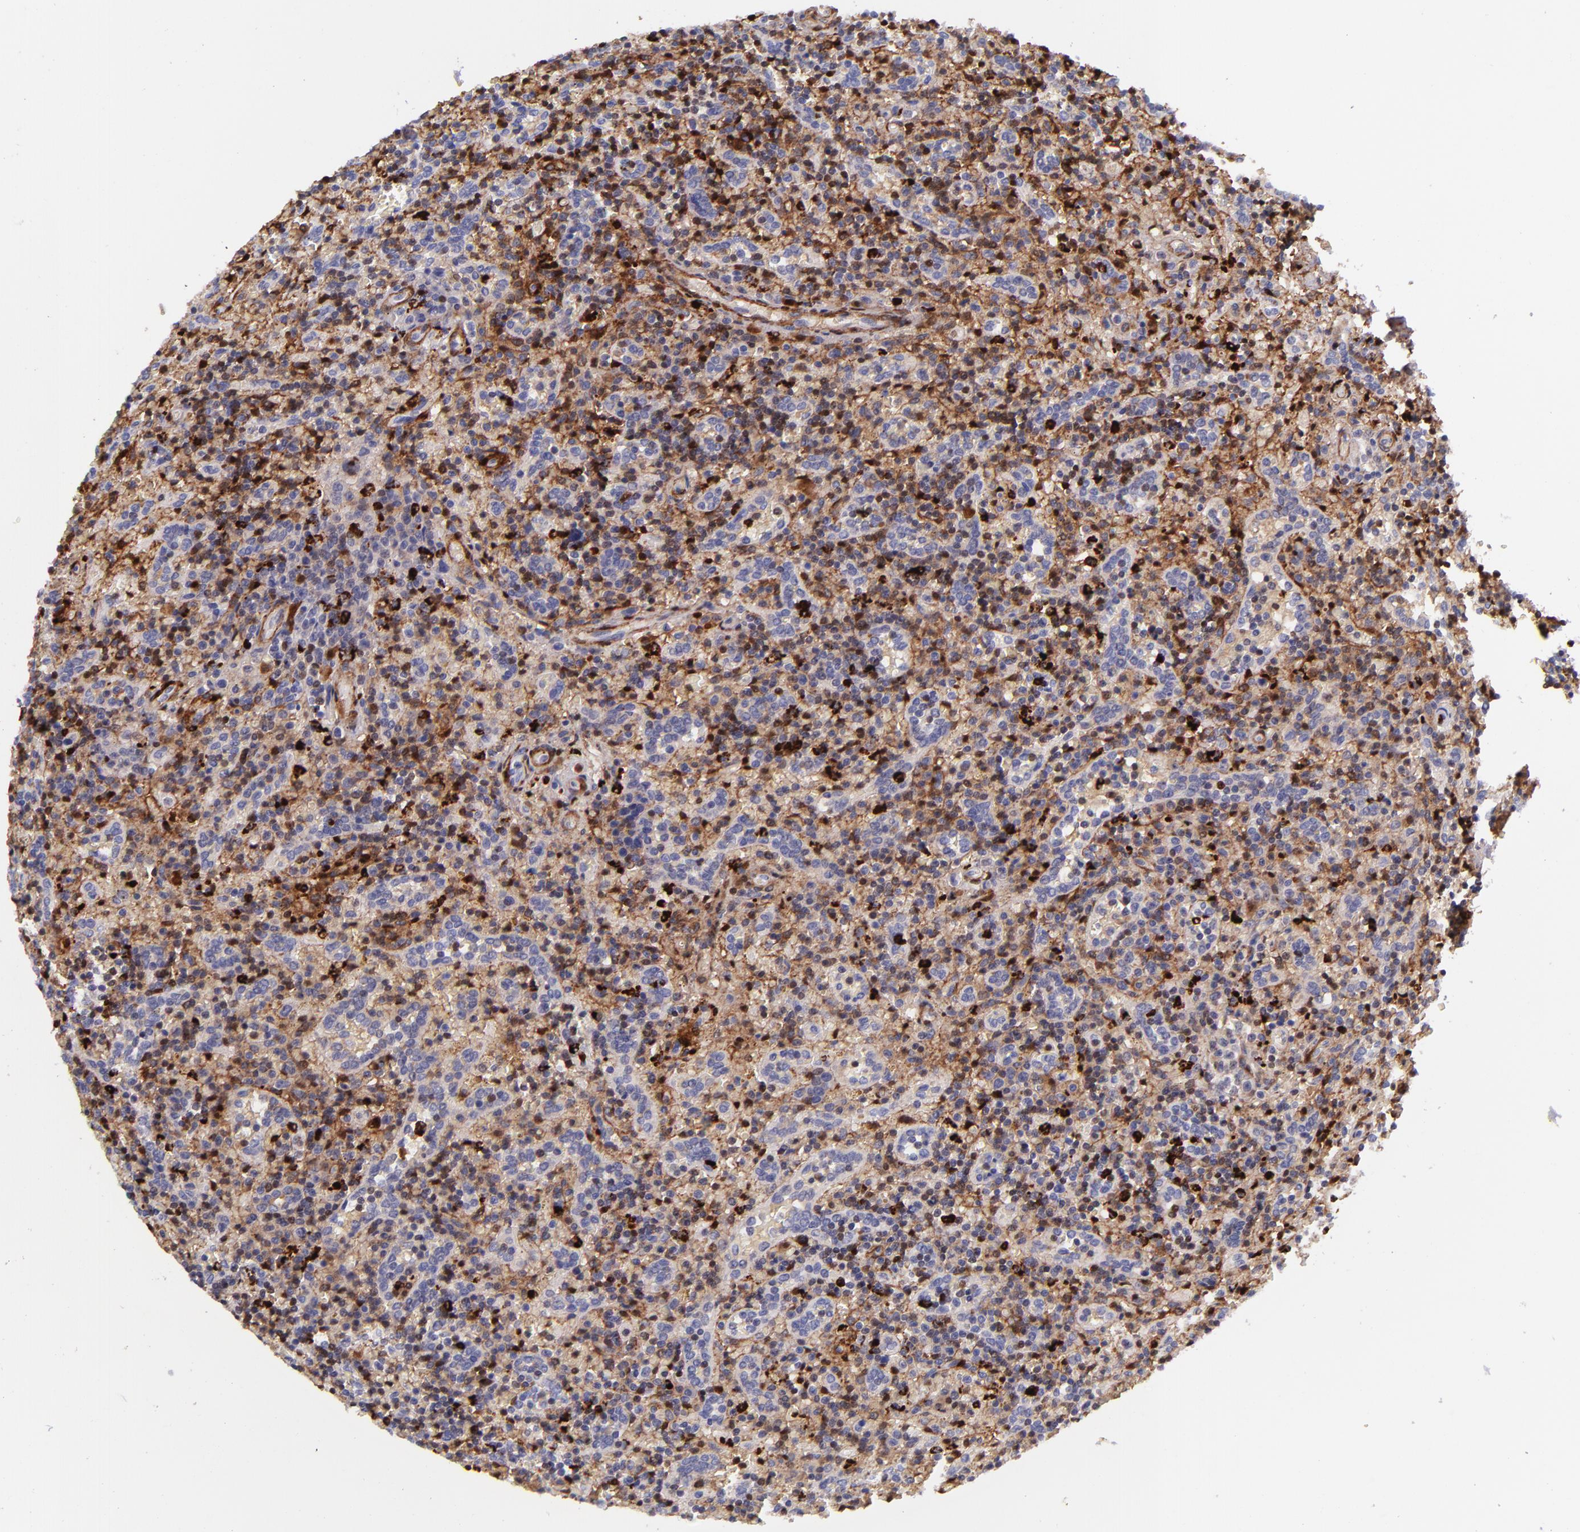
{"staining": {"intensity": "negative", "quantity": "none", "location": "none"}, "tissue": "lymphoma", "cell_type": "Tumor cells", "image_type": "cancer", "snomed": [{"axis": "morphology", "description": "Malignant lymphoma, non-Hodgkin's type, Low grade"}, {"axis": "topography", "description": "Spleen"}], "caption": "Immunohistochemistry (IHC) histopathology image of lymphoma stained for a protein (brown), which demonstrates no staining in tumor cells.", "gene": "LGALS1", "patient": {"sex": "male", "age": 67}}